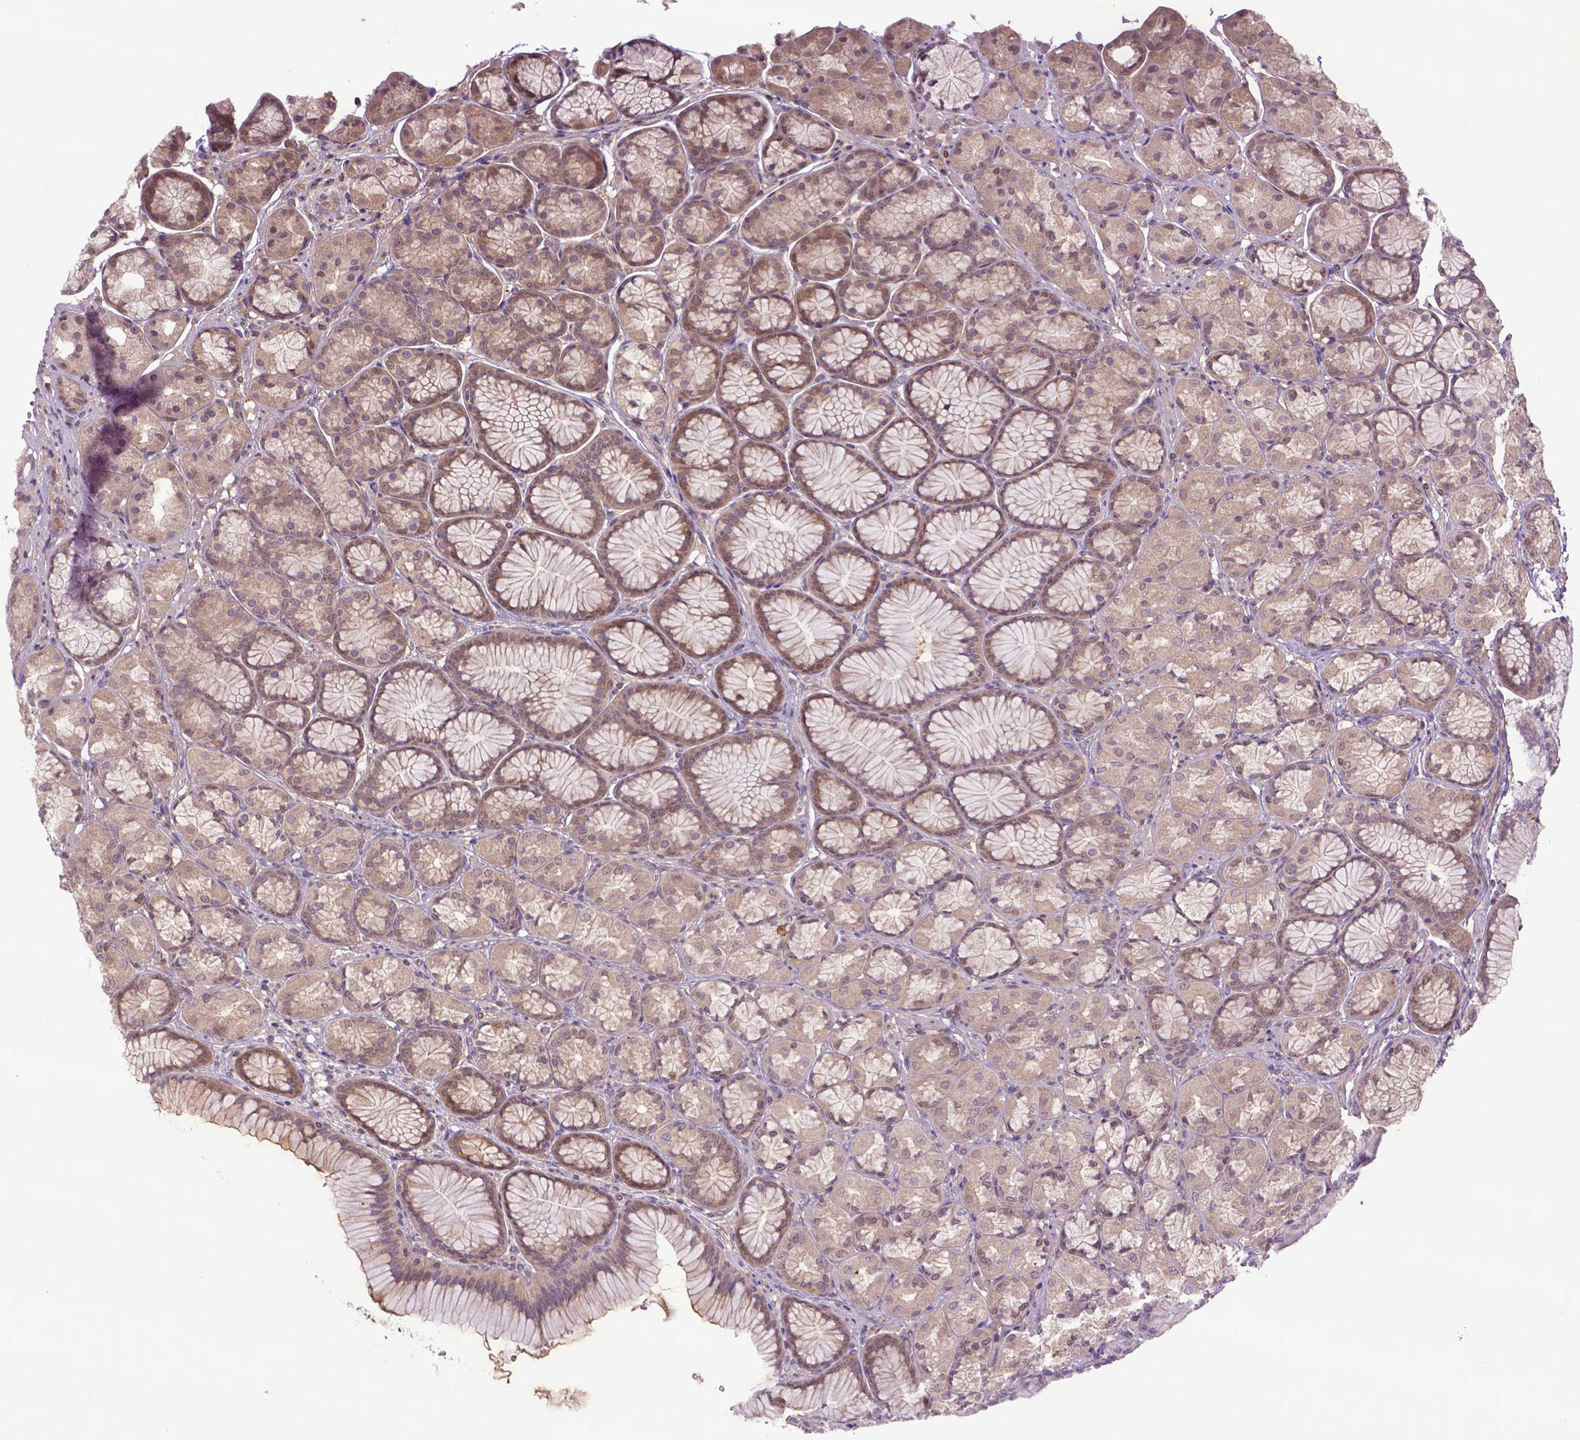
{"staining": {"intensity": "moderate", "quantity": "25%-75%", "location": "cytoplasmic/membranous"}, "tissue": "stomach", "cell_type": "Glandular cells", "image_type": "normal", "snomed": [{"axis": "morphology", "description": "Normal tissue, NOS"}, {"axis": "morphology", "description": "Adenocarcinoma, NOS"}, {"axis": "morphology", "description": "Adenocarcinoma, High grade"}, {"axis": "topography", "description": "Stomach, upper"}, {"axis": "topography", "description": "Stomach"}], "caption": "A histopathology image of stomach stained for a protein reveals moderate cytoplasmic/membranous brown staining in glandular cells. Using DAB (brown) and hematoxylin (blue) stains, captured at high magnification using brightfield microscopy.", "gene": "HSPBP1", "patient": {"sex": "female", "age": 65}}